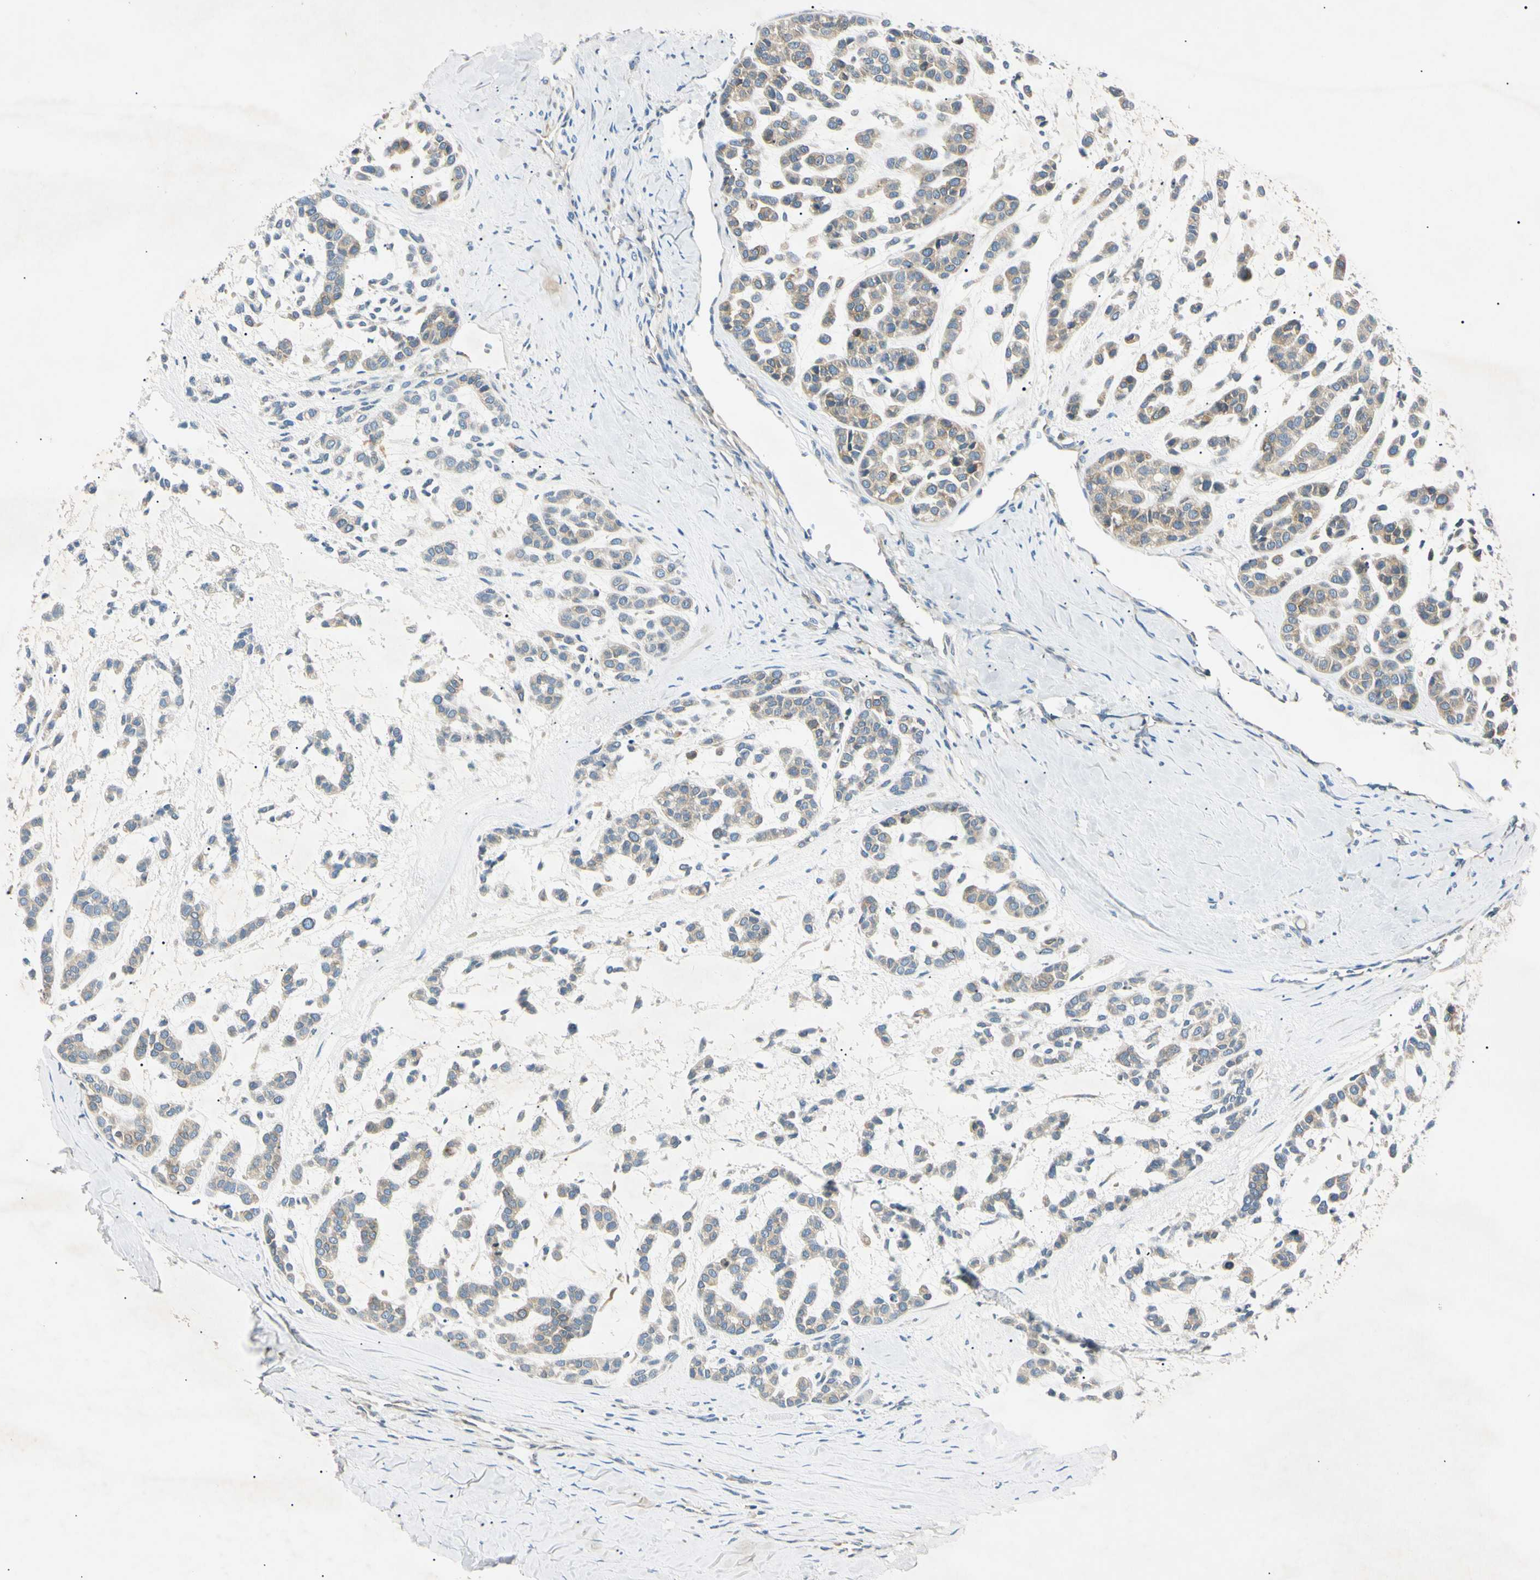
{"staining": {"intensity": "weak", "quantity": ">75%", "location": "cytoplasmic/membranous"}, "tissue": "head and neck cancer", "cell_type": "Tumor cells", "image_type": "cancer", "snomed": [{"axis": "morphology", "description": "Adenocarcinoma, NOS"}, {"axis": "morphology", "description": "Adenoma, NOS"}, {"axis": "topography", "description": "Head-Neck"}], "caption": "Immunohistochemistry (IHC) (DAB) staining of adenoma (head and neck) demonstrates weak cytoplasmic/membranous protein positivity in approximately >75% of tumor cells. (DAB = brown stain, brightfield microscopy at high magnification).", "gene": "DNAJB12", "patient": {"sex": "female", "age": 55}}